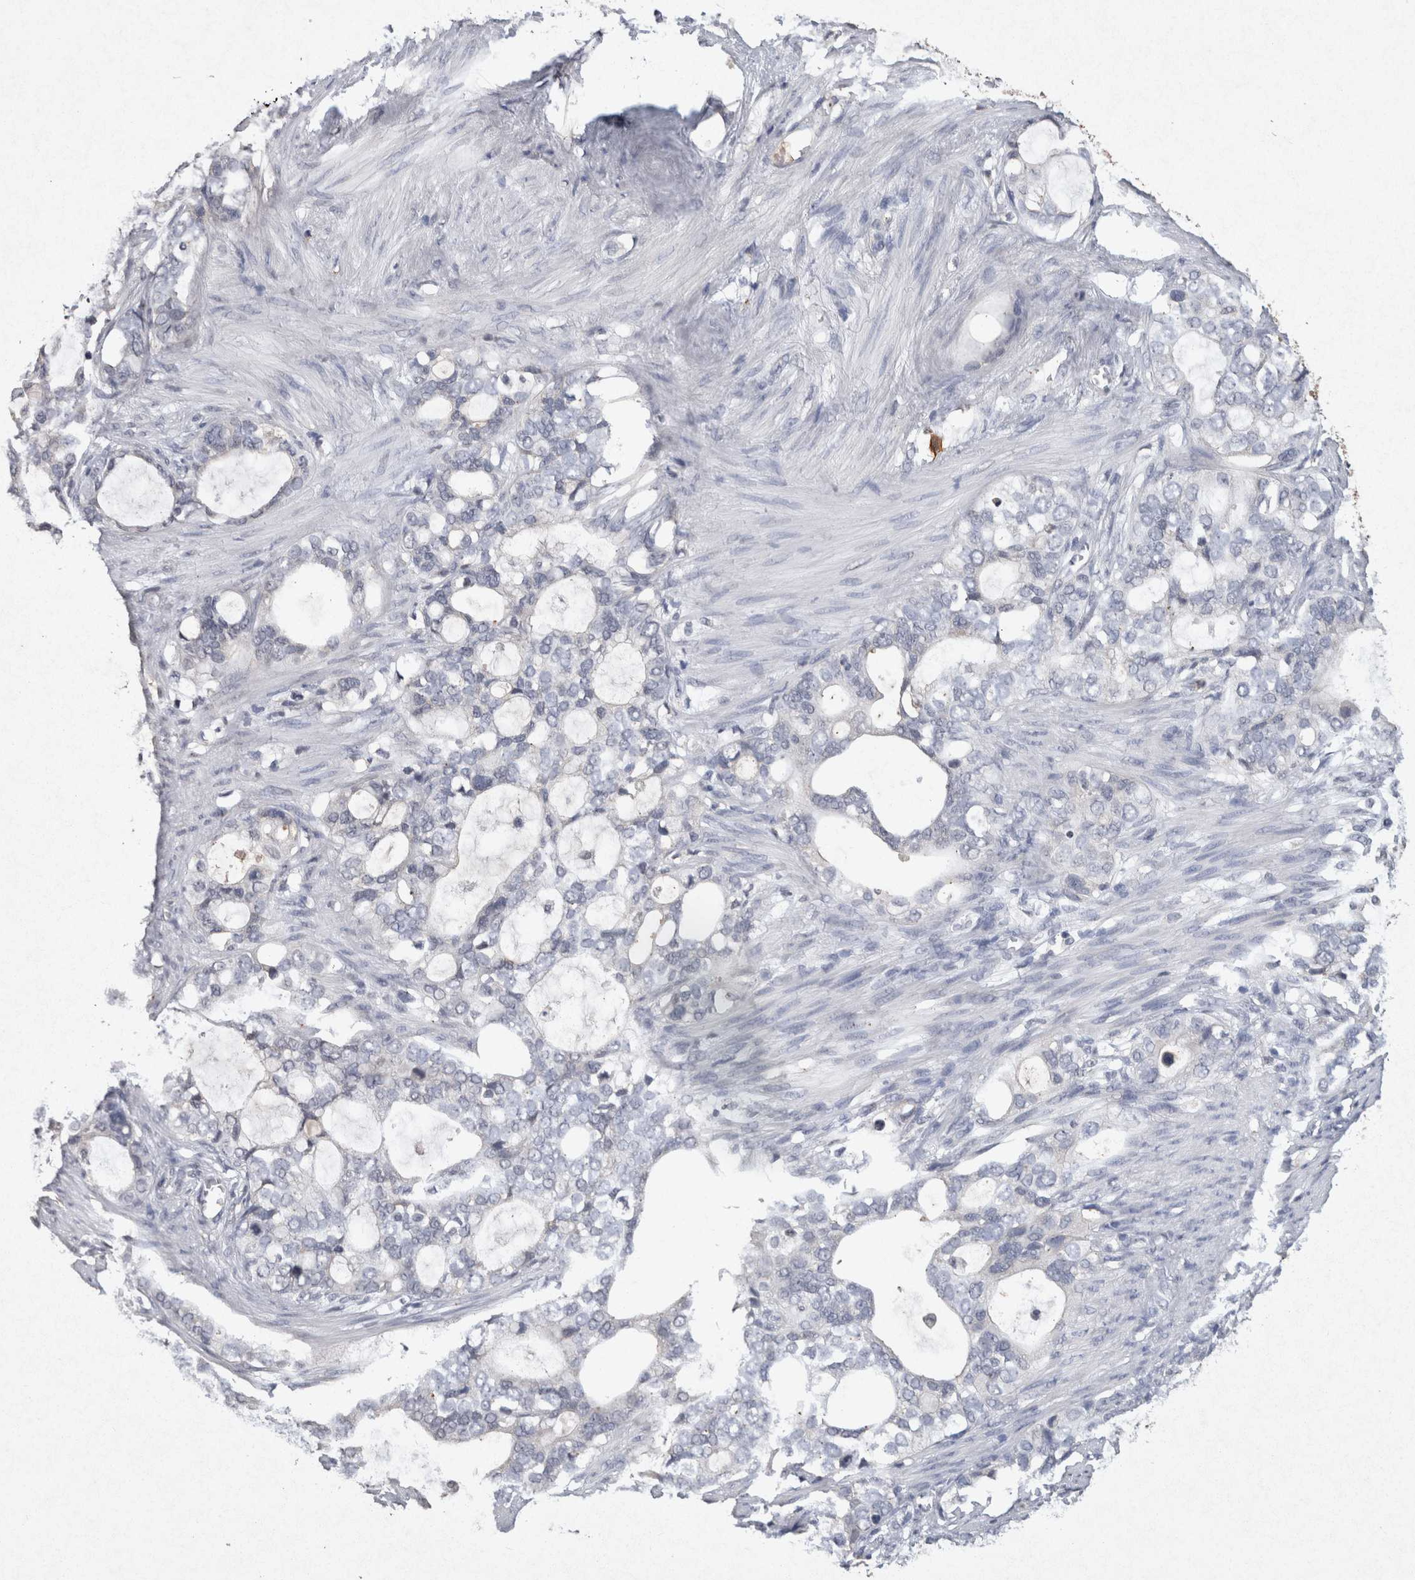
{"staining": {"intensity": "negative", "quantity": "none", "location": "none"}, "tissue": "stomach cancer", "cell_type": "Tumor cells", "image_type": "cancer", "snomed": [{"axis": "morphology", "description": "Adenocarcinoma, NOS"}, {"axis": "topography", "description": "Stomach"}], "caption": "Tumor cells show no significant expression in stomach cancer (adenocarcinoma).", "gene": "FABP7", "patient": {"sex": "female", "age": 75}}